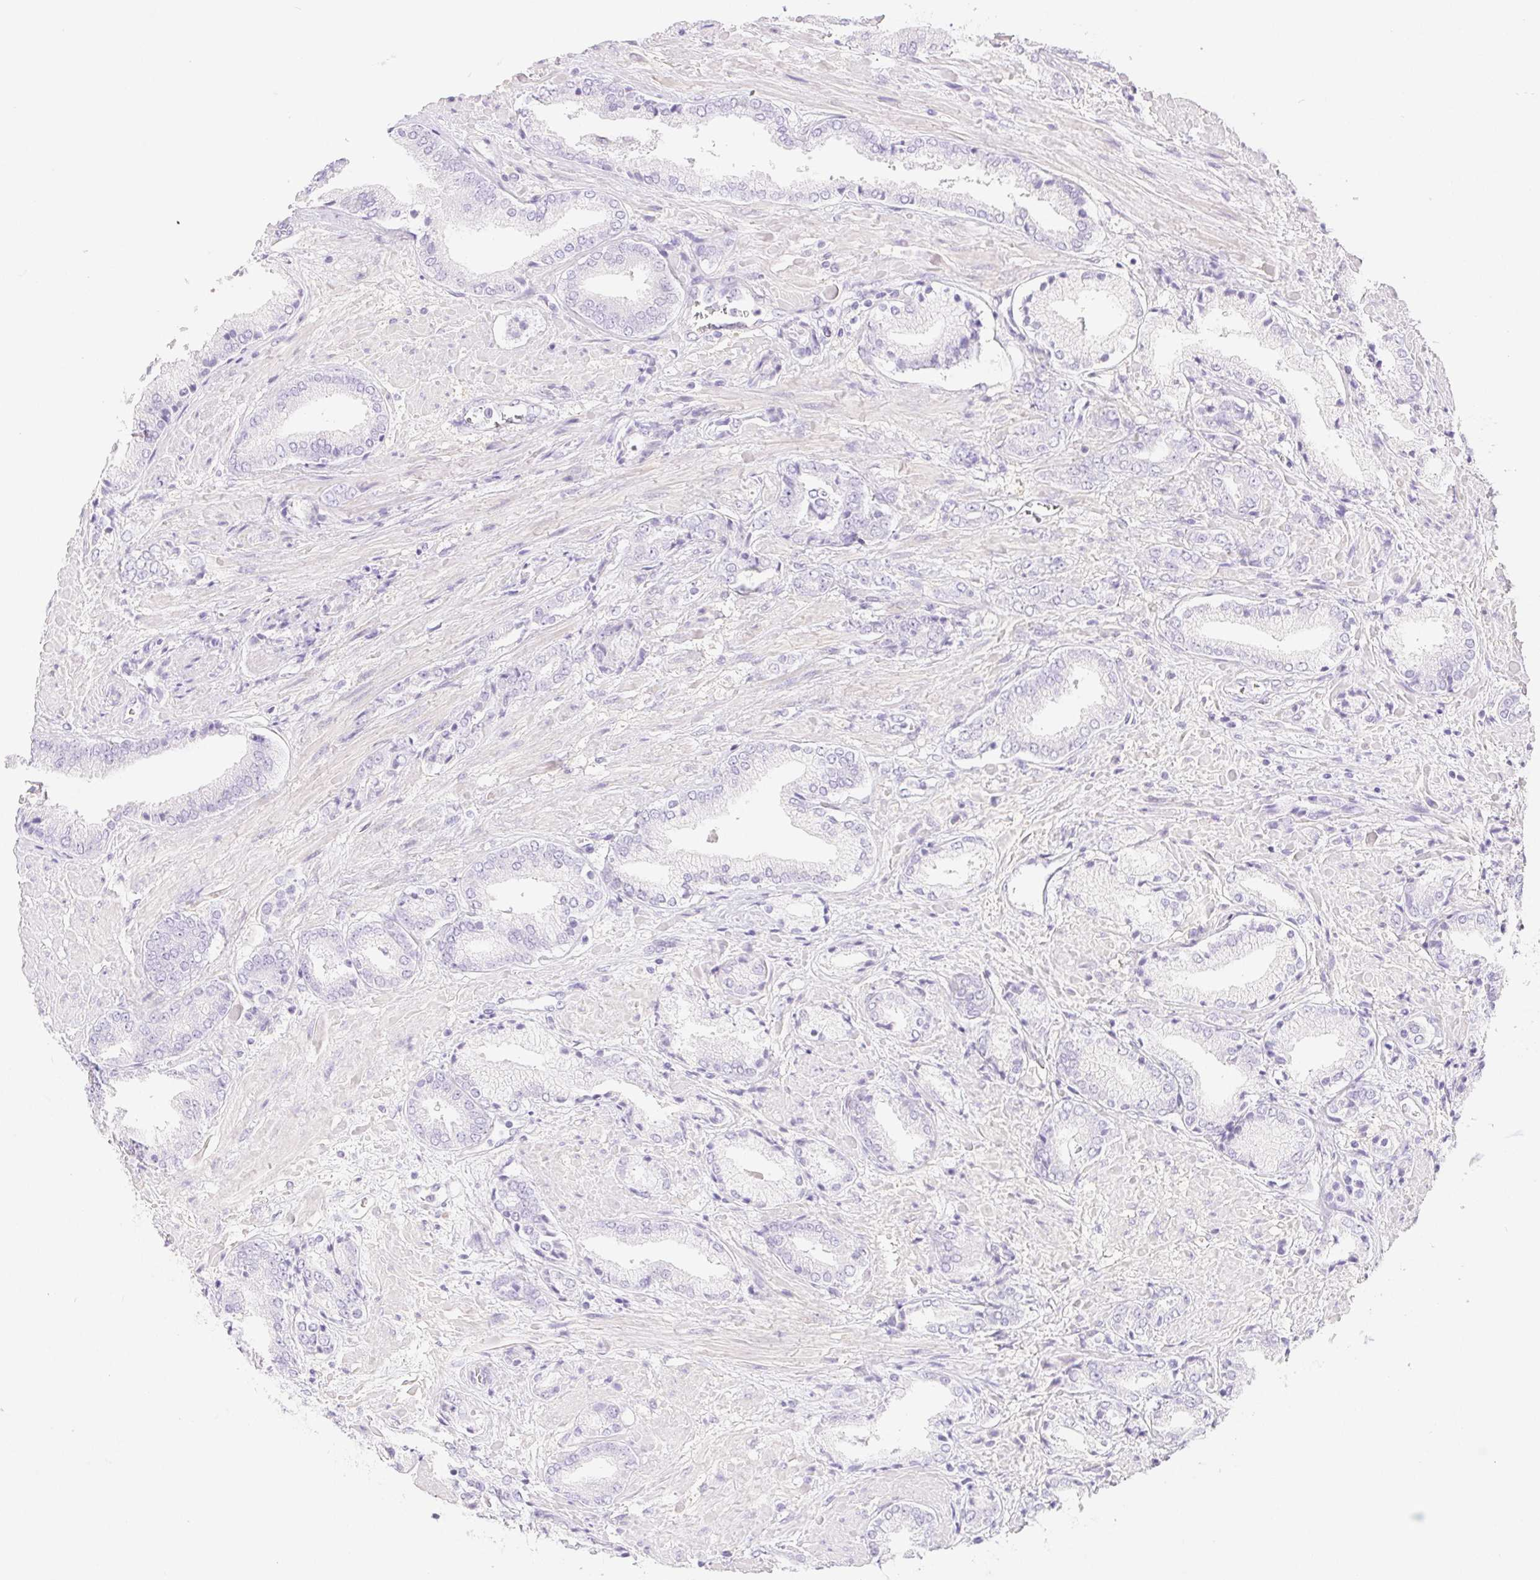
{"staining": {"intensity": "negative", "quantity": "none", "location": "none"}, "tissue": "prostate cancer", "cell_type": "Tumor cells", "image_type": "cancer", "snomed": [{"axis": "morphology", "description": "Adenocarcinoma, High grade"}, {"axis": "topography", "description": "Prostate"}], "caption": "The image shows no staining of tumor cells in prostate cancer (adenocarcinoma (high-grade)).", "gene": "PNLIP", "patient": {"sex": "male", "age": 56}}